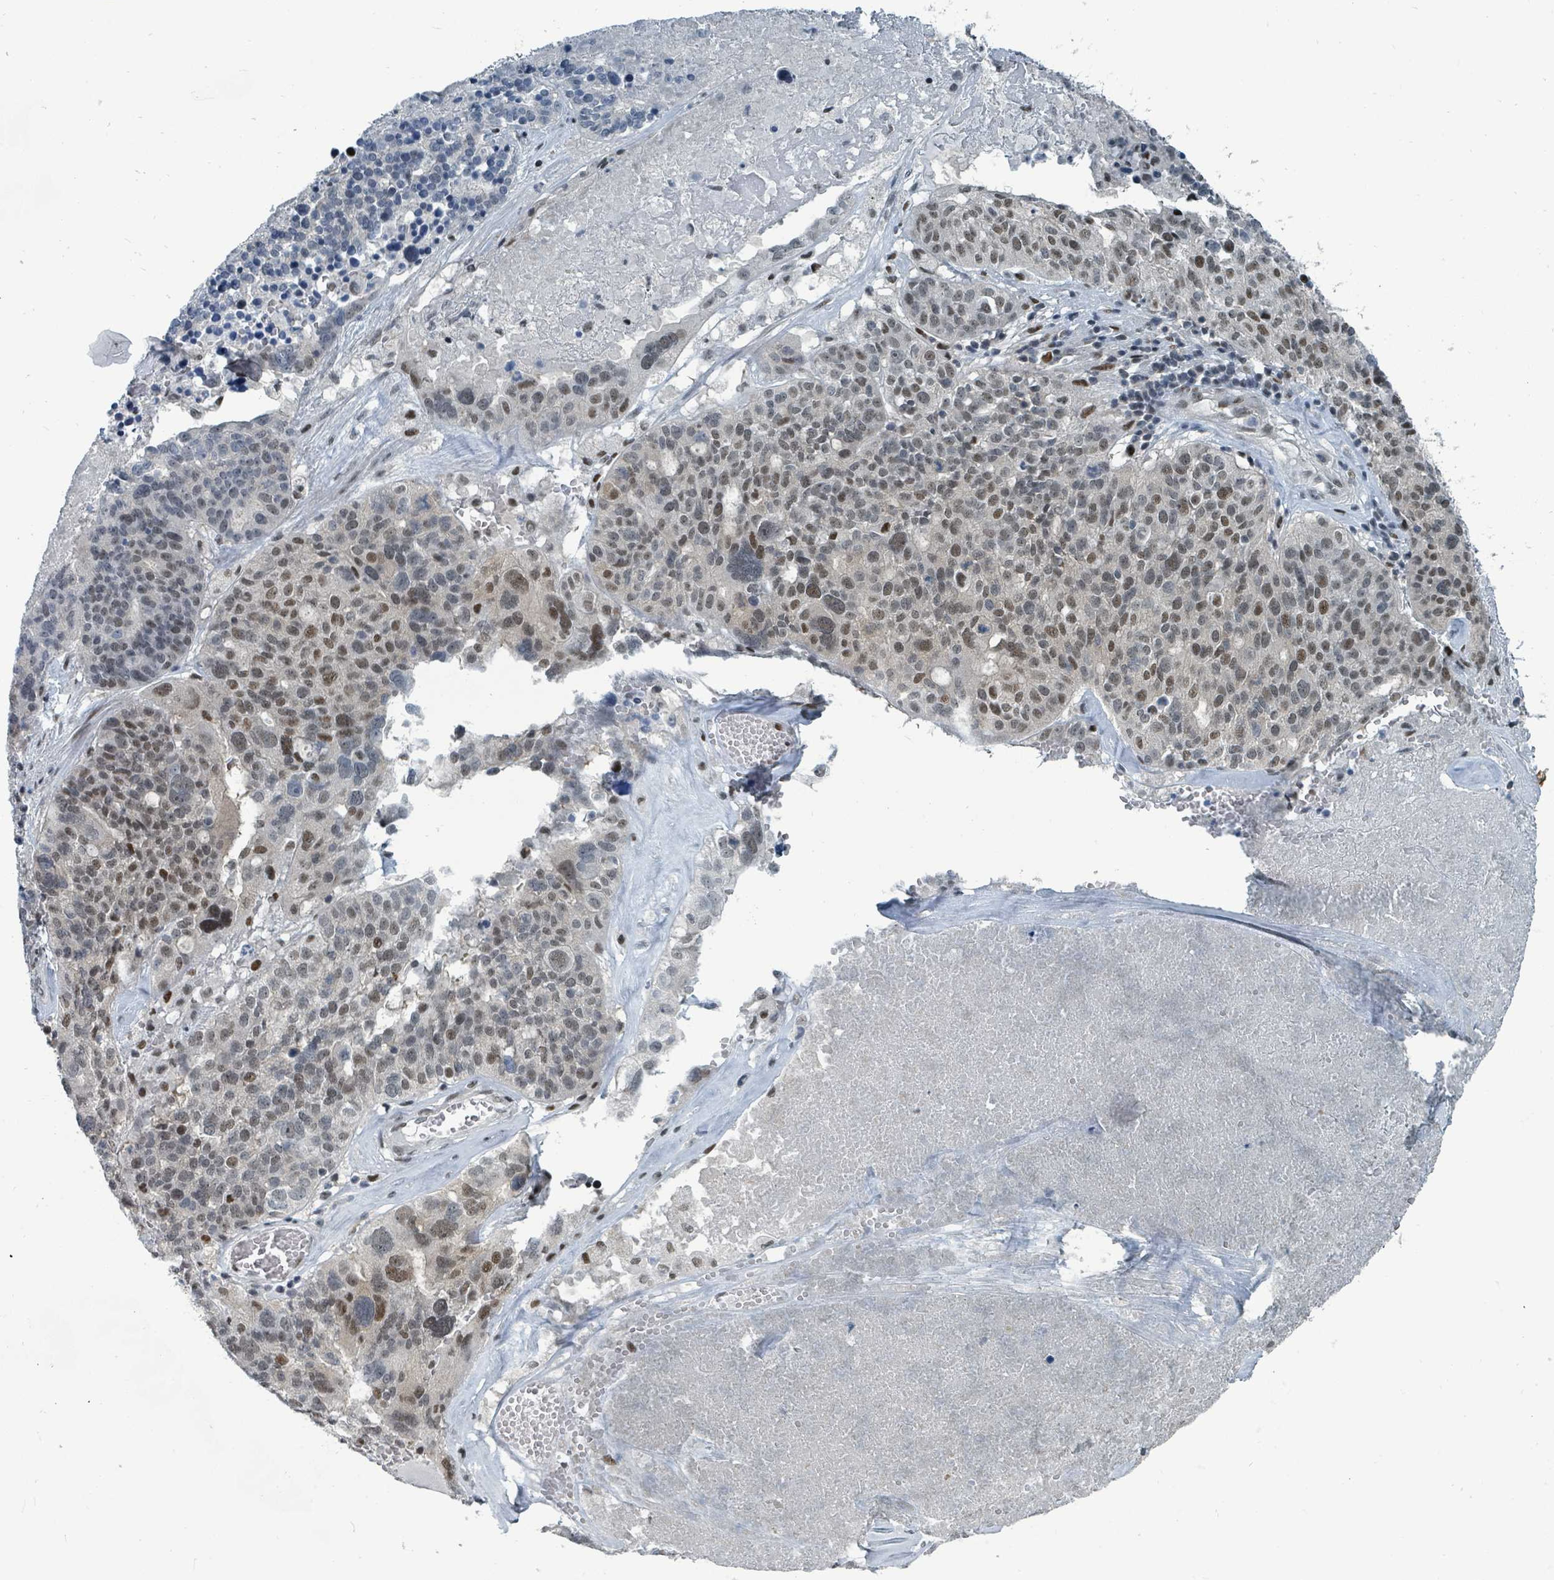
{"staining": {"intensity": "moderate", "quantity": "25%-75%", "location": "nuclear"}, "tissue": "ovarian cancer", "cell_type": "Tumor cells", "image_type": "cancer", "snomed": [{"axis": "morphology", "description": "Cystadenocarcinoma, serous, NOS"}, {"axis": "topography", "description": "Ovary"}], "caption": "Immunohistochemistry of human serous cystadenocarcinoma (ovarian) exhibits medium levels of moderate nuclear staining in about 25%-75% of tumor cells.", "gene": "UCK1", "patient": {"sex": "female", "age": 59}}